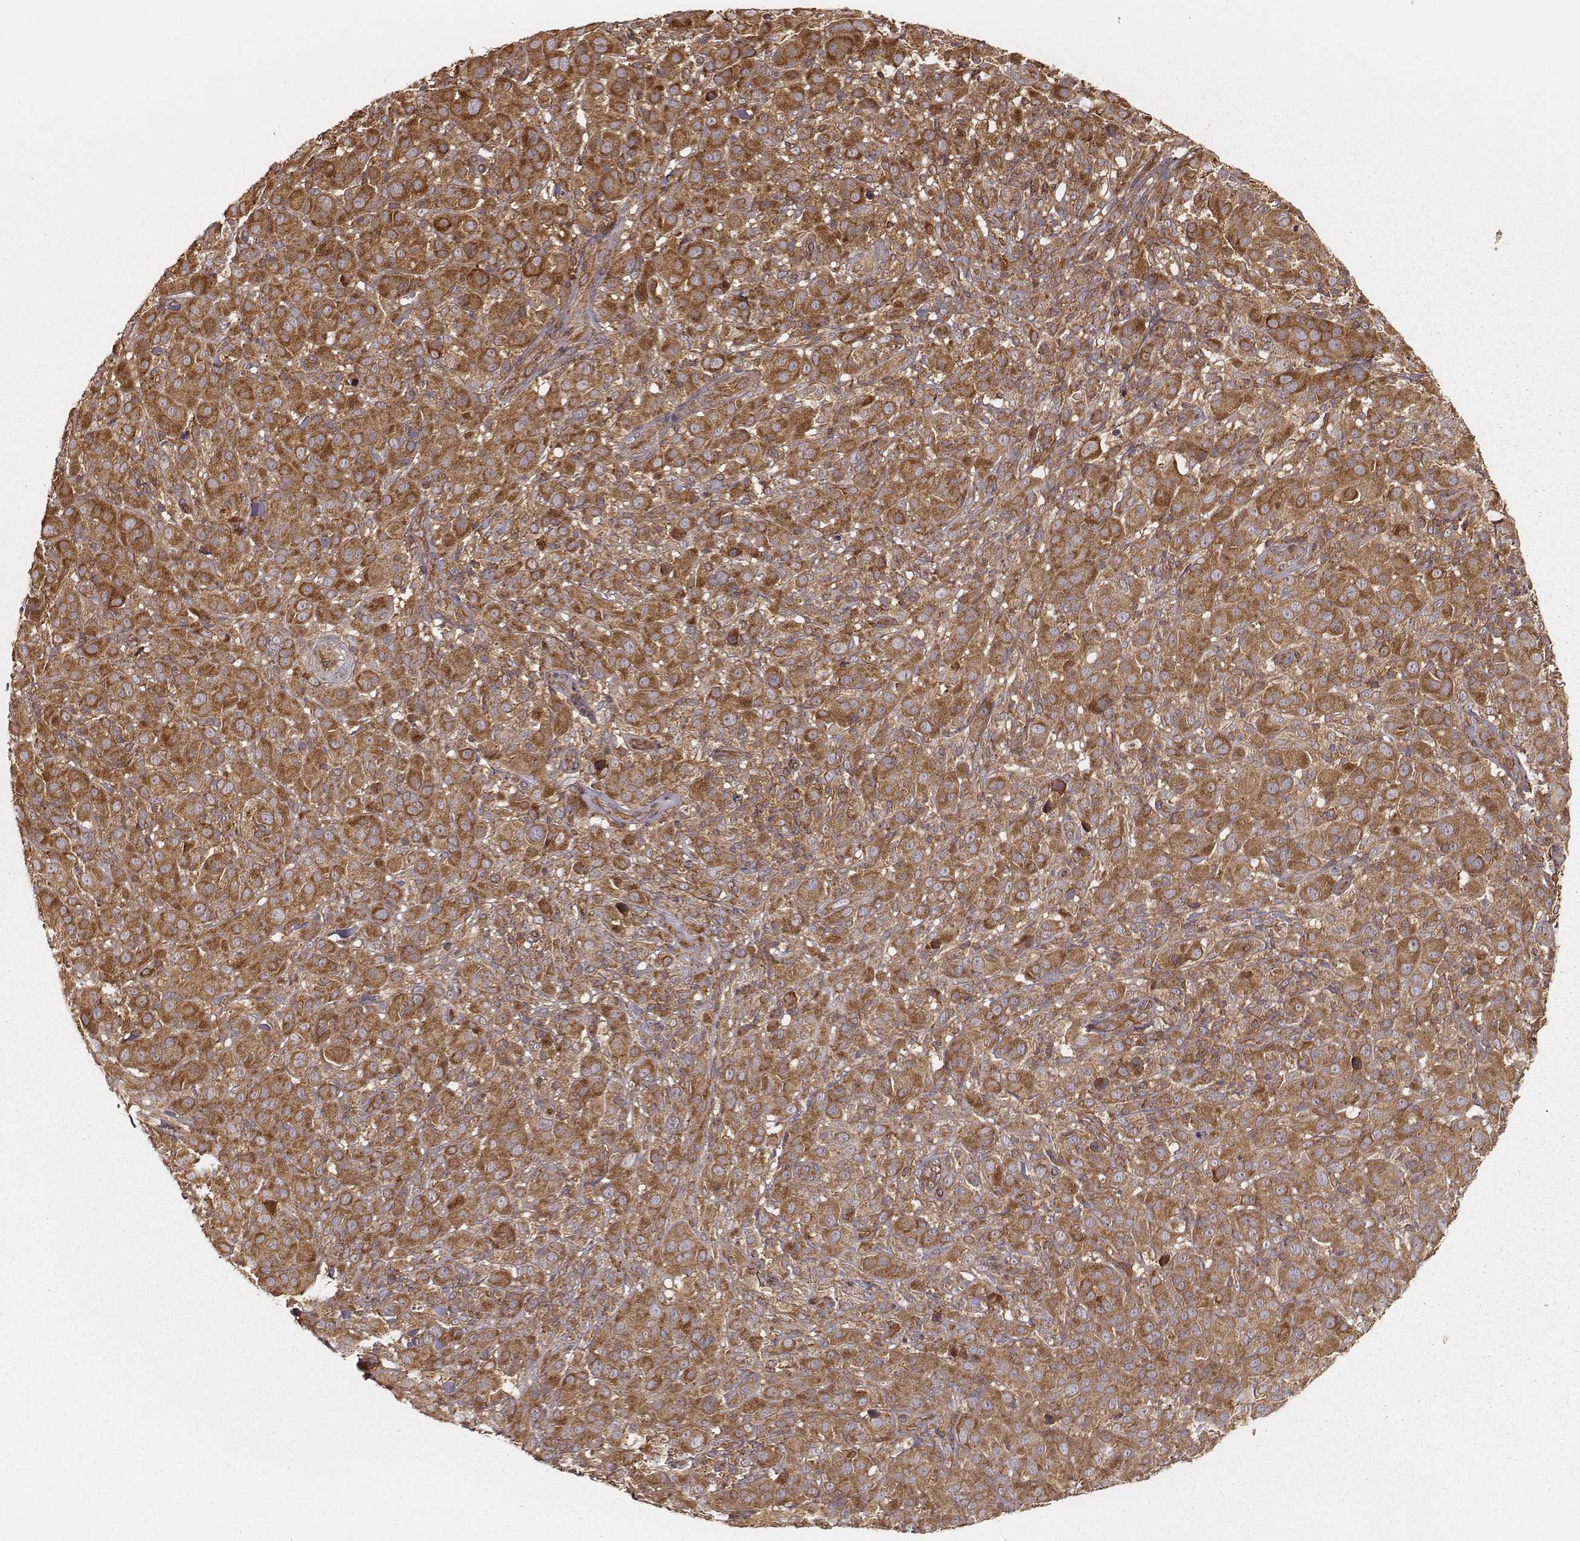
{"staining": {"intensity": "moderate", "quantity": ">75%", "location": "cytoplasmic/membranous"}, "tissue": "melanoma", "cell_type": "Tumor cells", "image_type": "cancer", "snomed": [{"axis": "morphology", "description": "Malignant melanoma, NOS"}, {"axis": "topography", "description": "Skin"}], "caption": "An image of malignant melanoma stained for a protein exhibits moderate cytoplasmic/membranous brown staining in tumor cells.", "gene": "CARS1", "patient": {"sex": "female", "age": 87}}